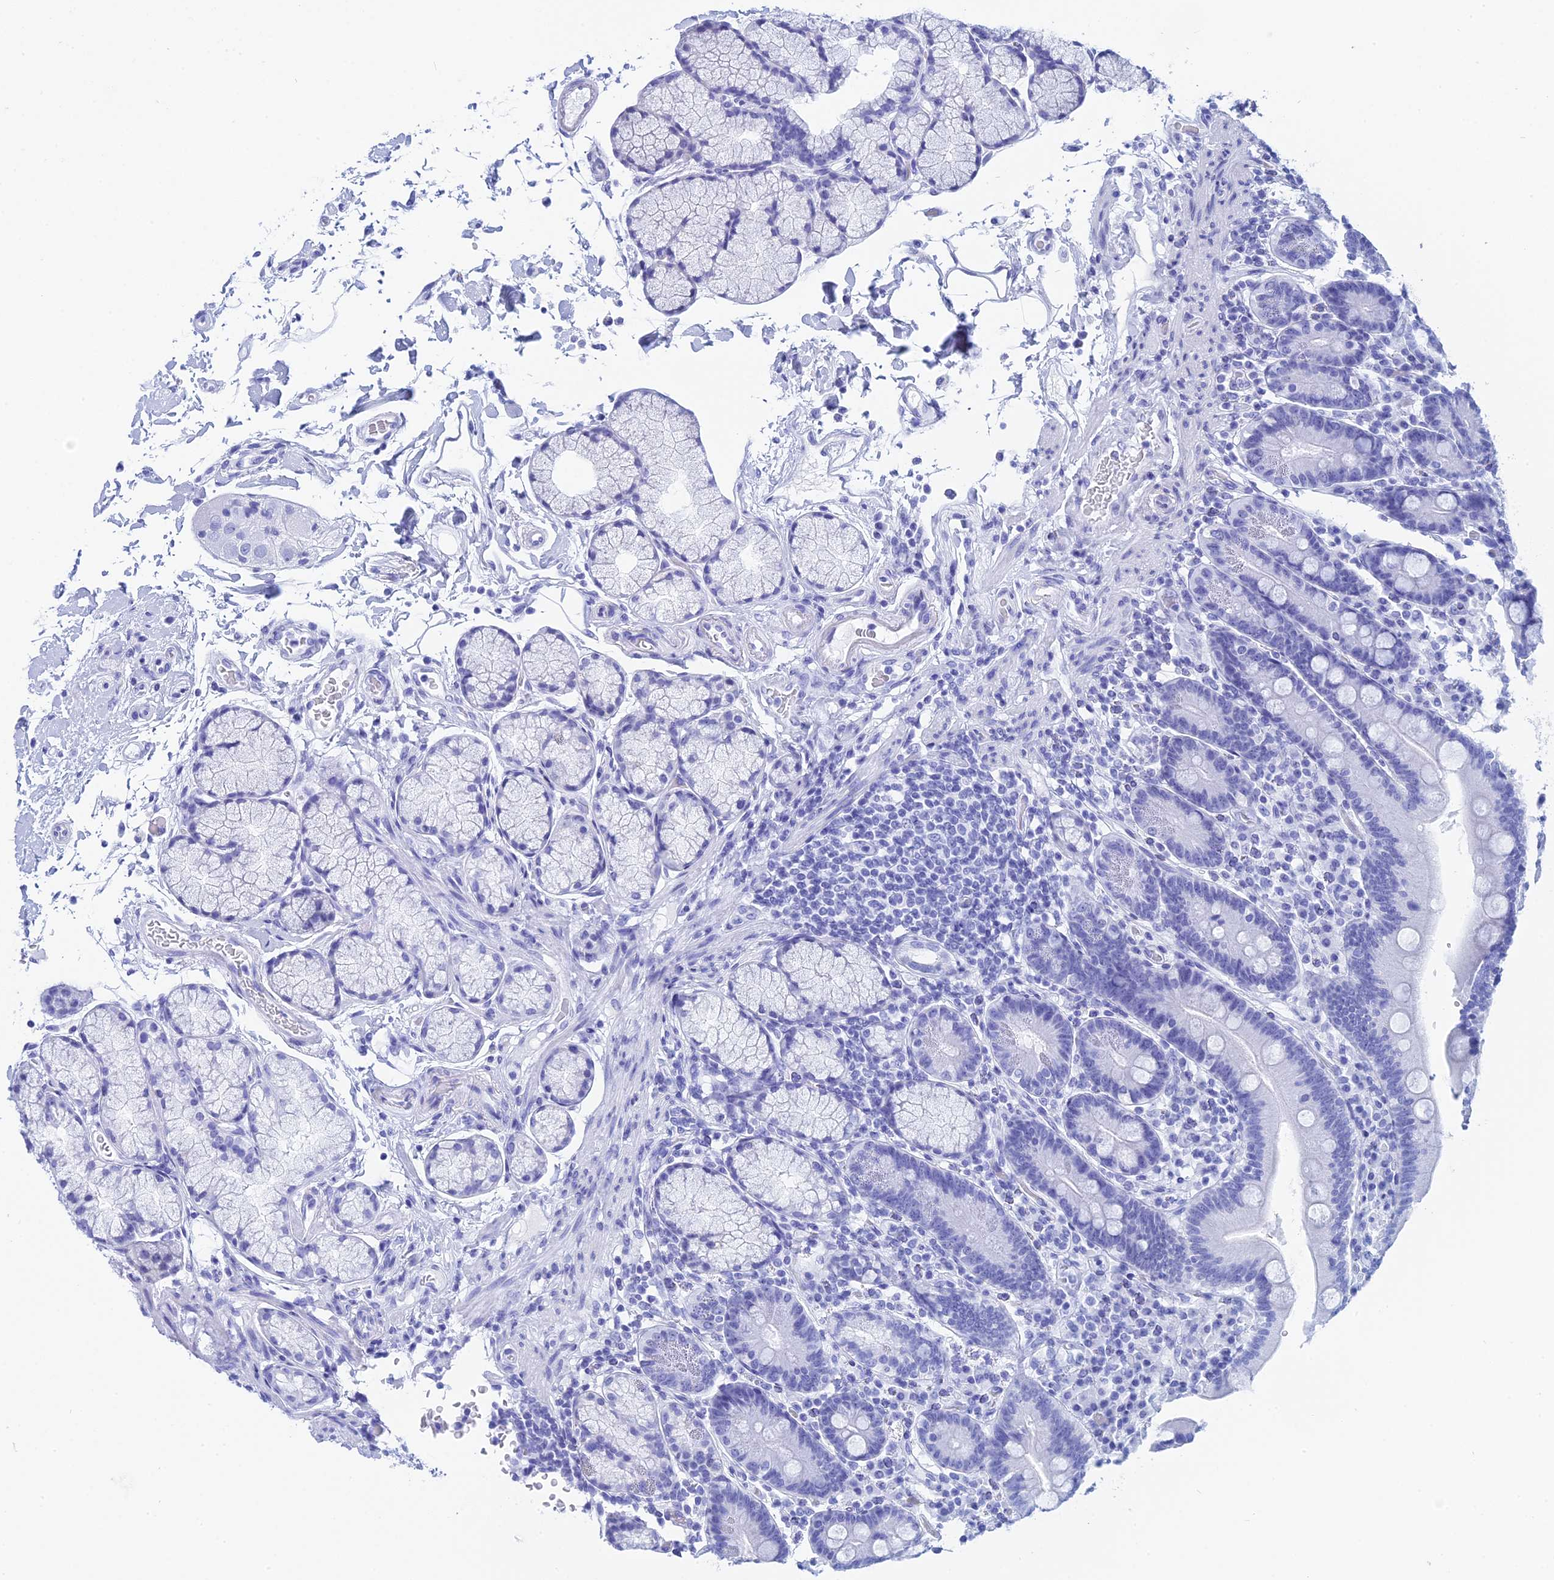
{"staining": {"intensity": "negative", "quantity": "none", "location": "none"}, "tissue": "duodenum", "cell_type": "Glandular cells", "image_type": "normal", "snomed": [{"axis": "morphology", "description": "Normal tissue, NOS"}, {"axis": "topography", "description": "Small intestine, NOS"}], "caption": "Histopathology image shows no significant protein expression in glandular cells of unremarkable duodenum.", "gene": "TEX101", "patient": {"sex": "female", "age": 71}}